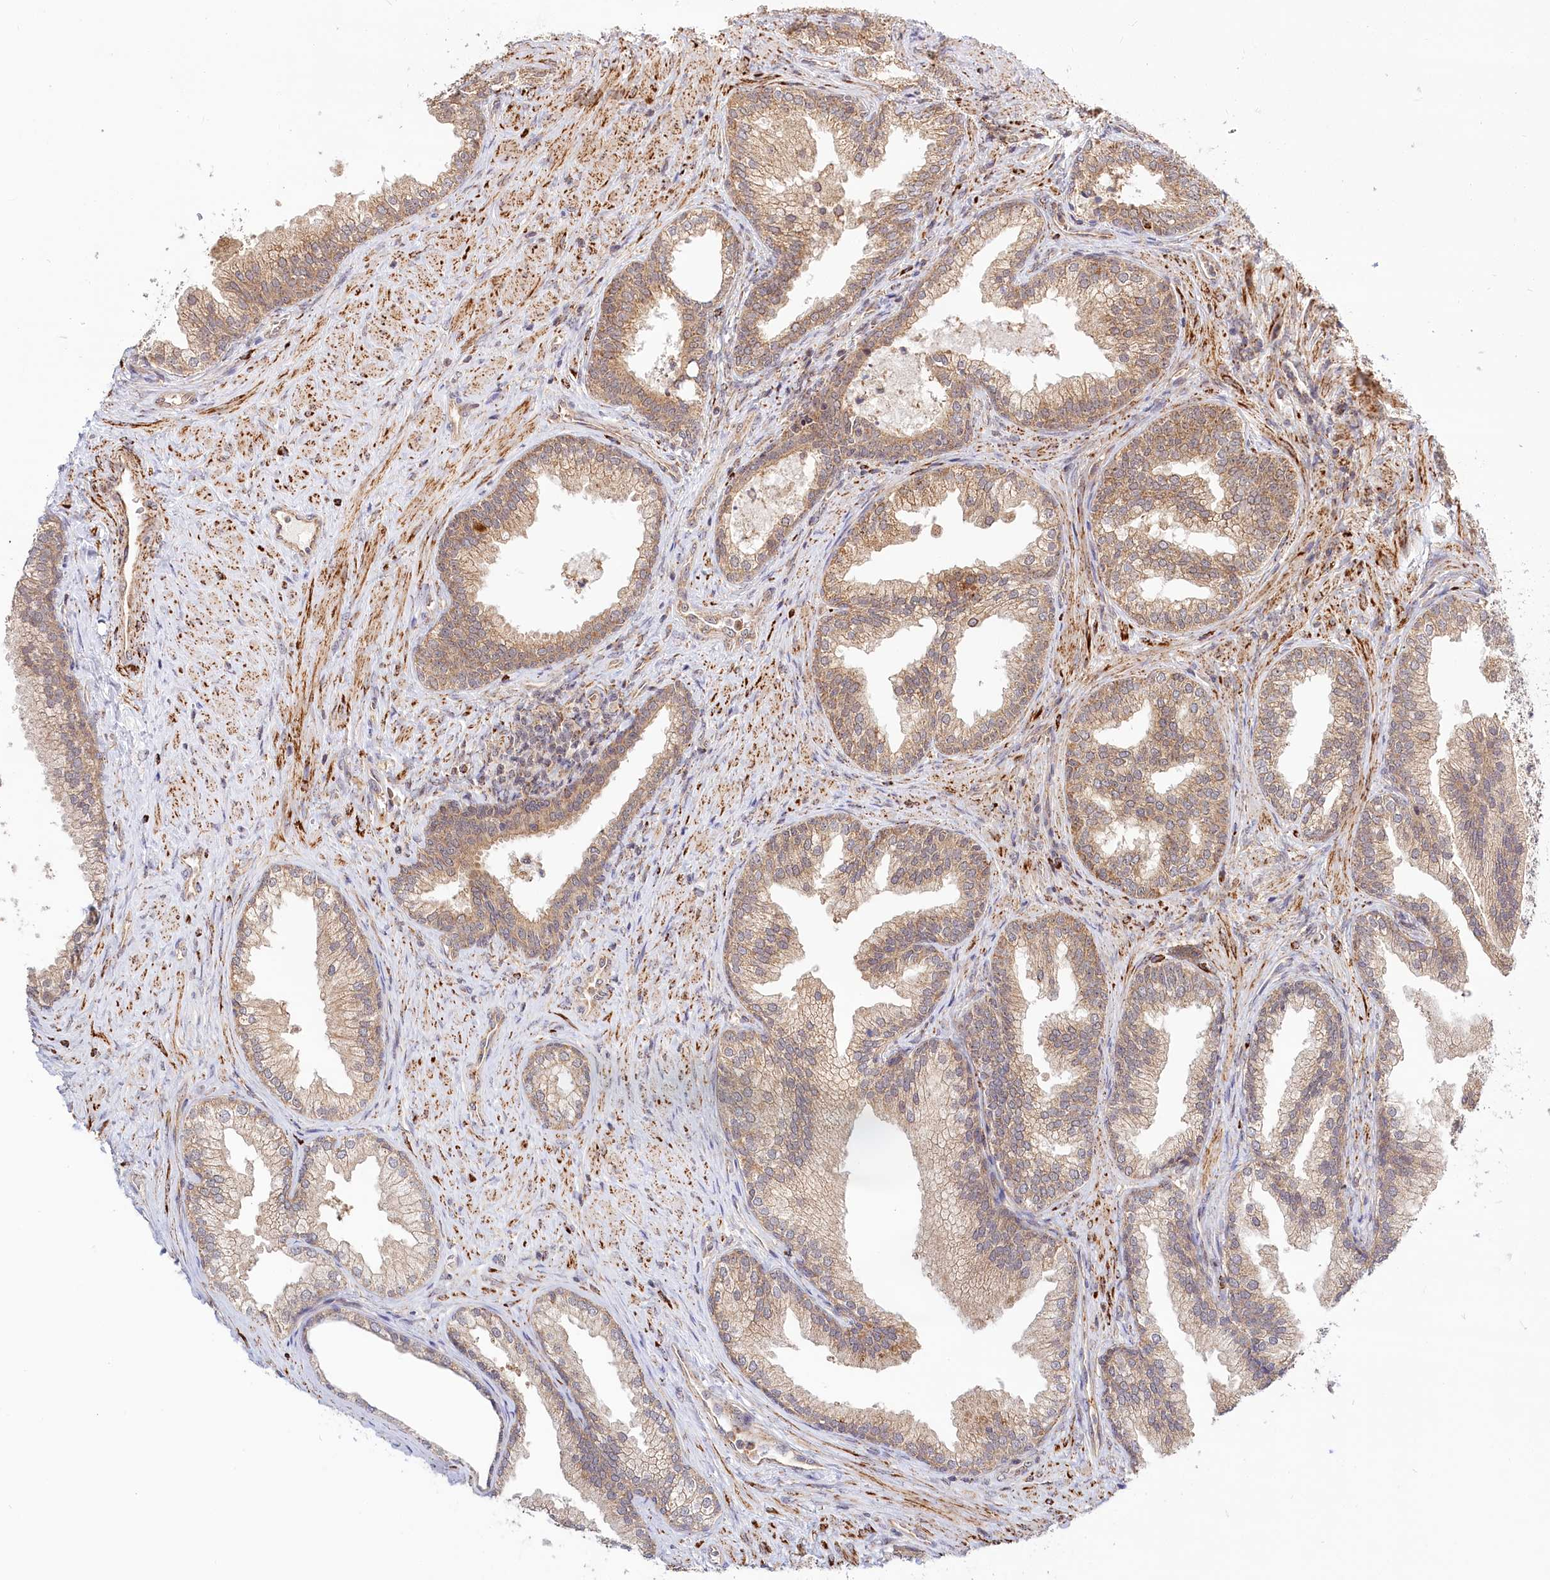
{"staining": {"intensity": "weak", "quantity": ">75%", "location": "cytoplasmic/membranous"}, "tissue": "prostate", "cell_type": "Glandular cells", "image_type": "normal", "snomed": [{"axis": "morphology", "description": "Normal tissue, NOS"}, {"axis": "topography", "description": "Prostate"}], "caption": "Immunohistochemical staining of benign human prostate shows low levels of weak cytoplasmic/membranous positivity in about >75% of glandular cells.", "gene": "RTN4IP1", "patient": {"sex": "male", "age": 76}}